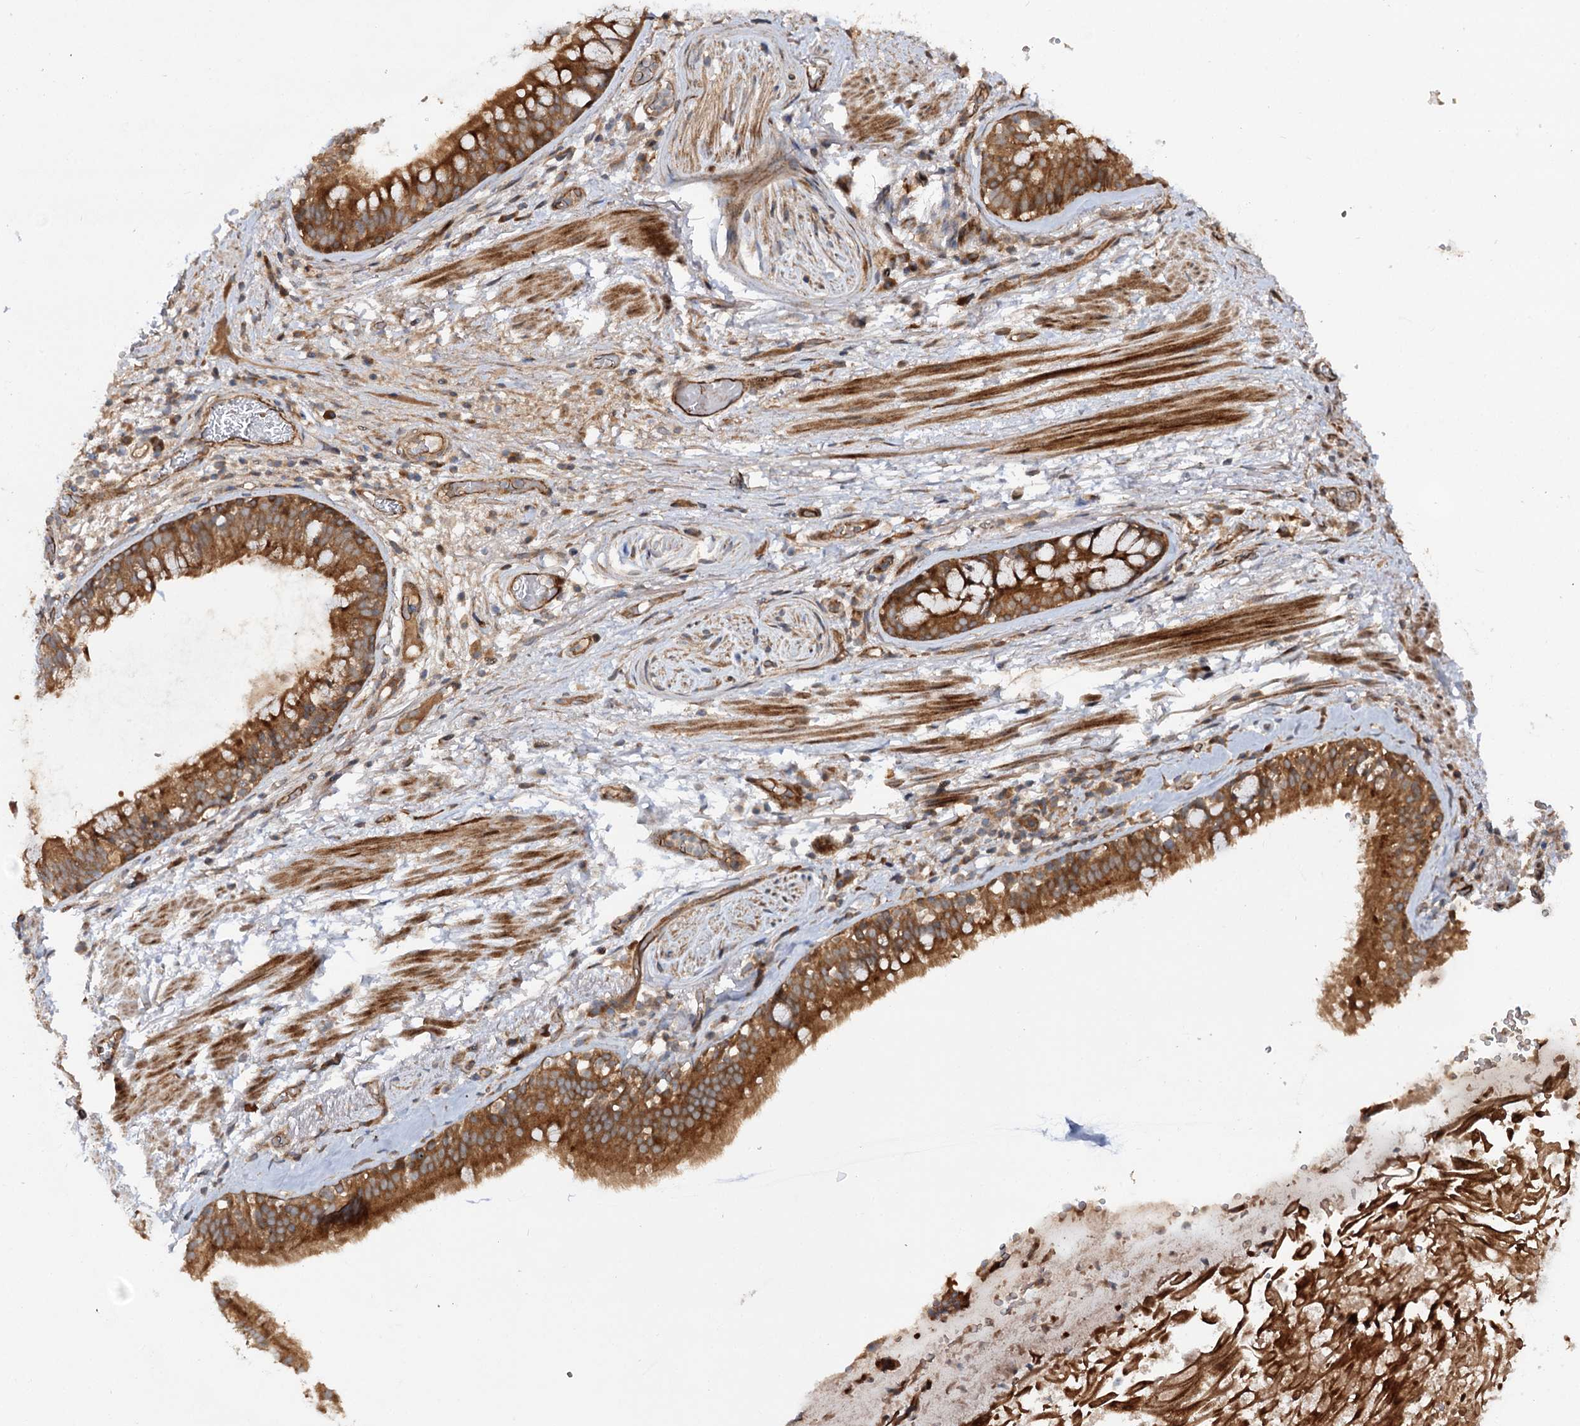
{"staining": {"intensity": "moderate", "quantity": "<25%", "location": "cytoplasmic/membranous"}, "tissue": "adipose tissue", "cell_type": "Adipocytes", "image_type": "normal", "snomed": [{"axis": "morphology", "description": "Normal tissue, NOS"}, {"axis": "topography", "description": "Lymph node"}, {"axis": "topography", "description": "Cartilage tissue"}, {"axis": "topography", "description": "Bronchus"}], "caption": "Immunohistochemistry (IHC) photomicrograph of benign adipose tissue: human adipose tissue stained using immunohistochemistry displays low levels of moderate protein expression localized specifically in the cytoplasmic/membranous of adipocytes, appearing as a cytoplasmic/membranous brown color.", "gene": "ADGRG4", "patient": {"sex": "male", "age": 63}}